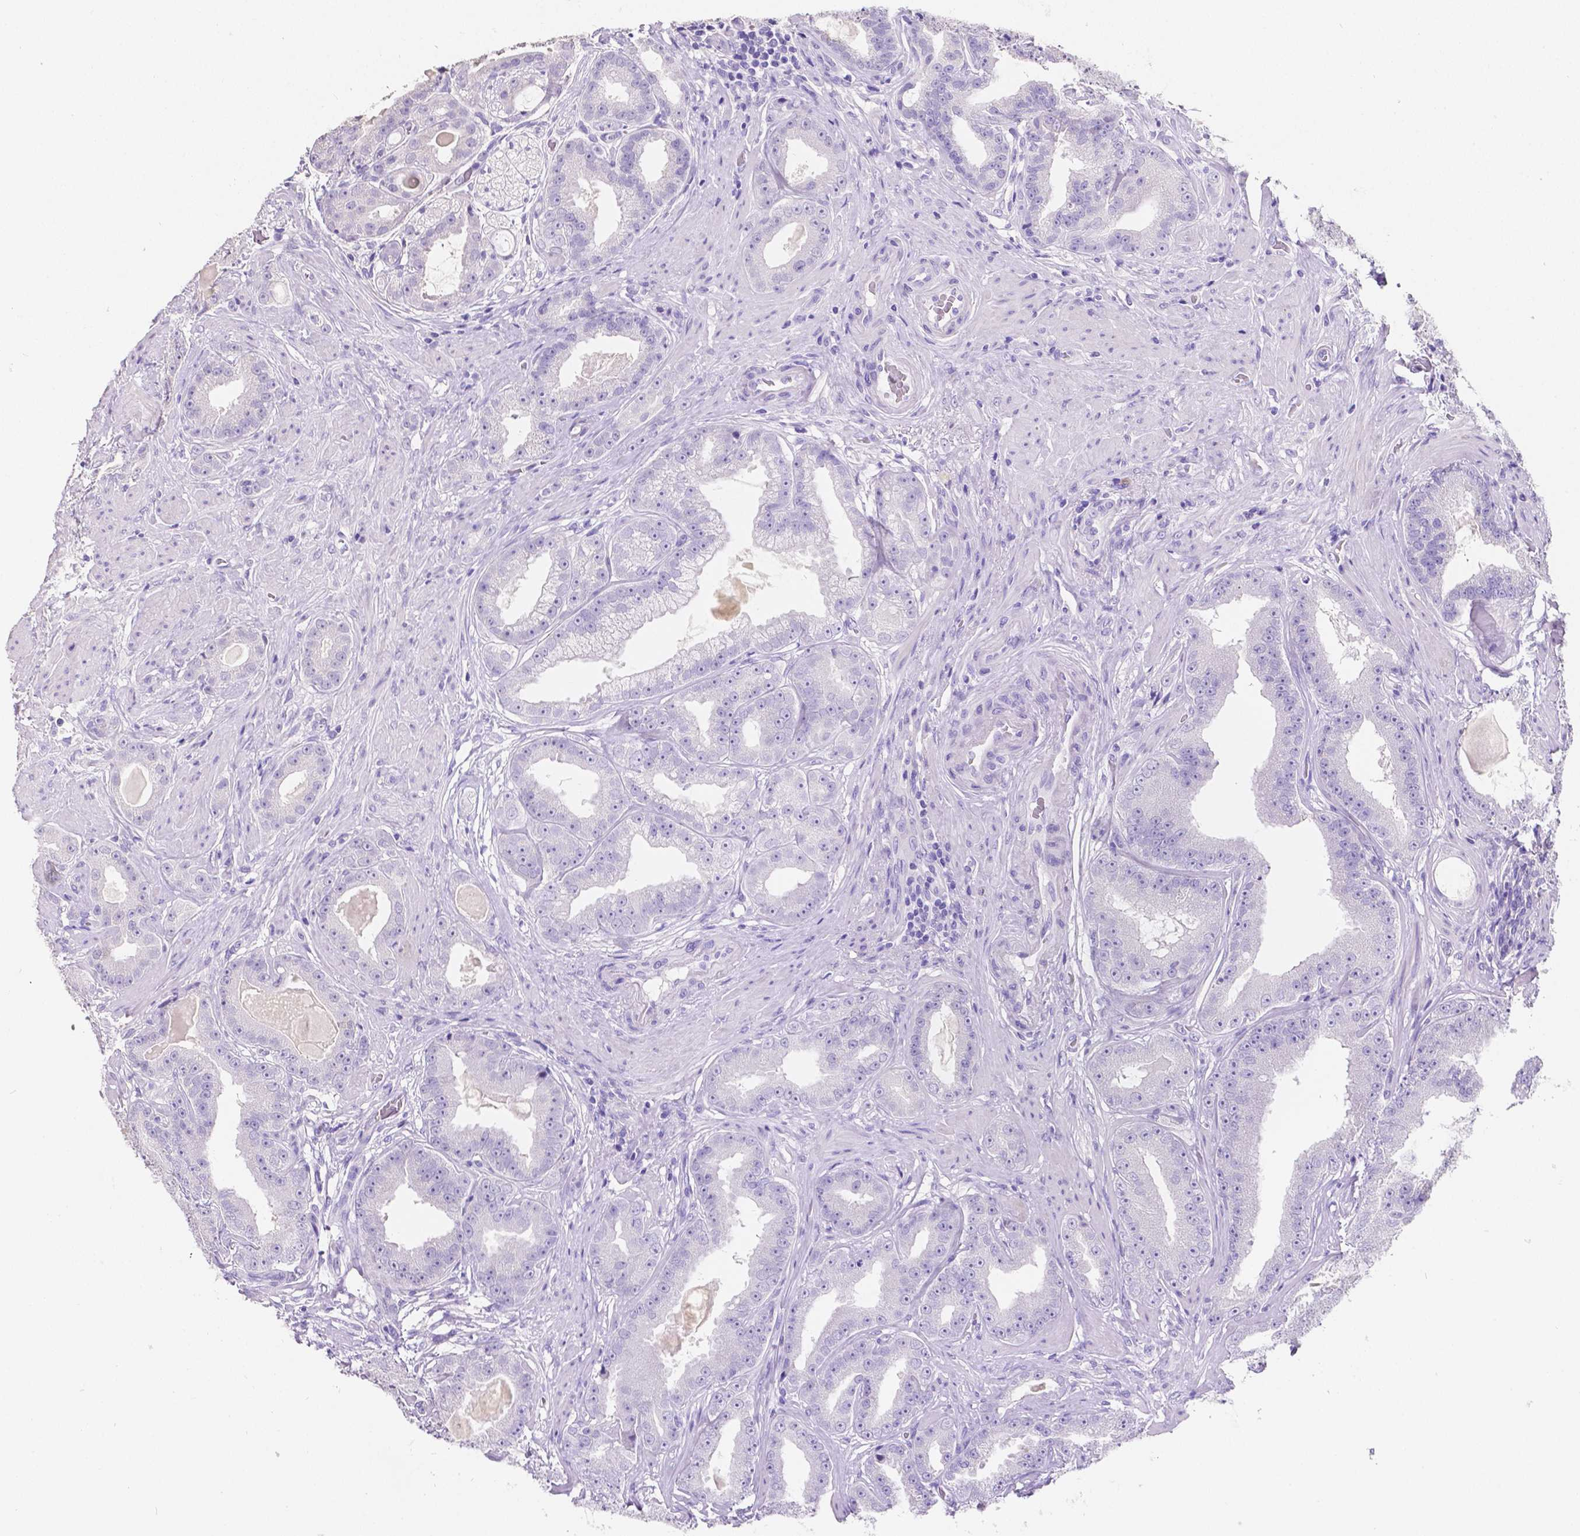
{"staining": {"intensity": "negative", "quantity": "none", "location": "none"}, "tissue": "prostate cancer", "cell_type": "Tumor cells", "image_type": "cancer", "snomed": [{"axis": "morphology", "description": "Adenocarcinoma, Low grade"}, {"axis": "topography", "description": "Prostate"}], "caption": "Low-grade adenocarcinoma (prostate) was stained to show a protein in brown. There is no significant expression in tumor cells. Nuclei are stained in blue.", "gene": "SATB2", "patient": {"sex": "male", "age": 60}}